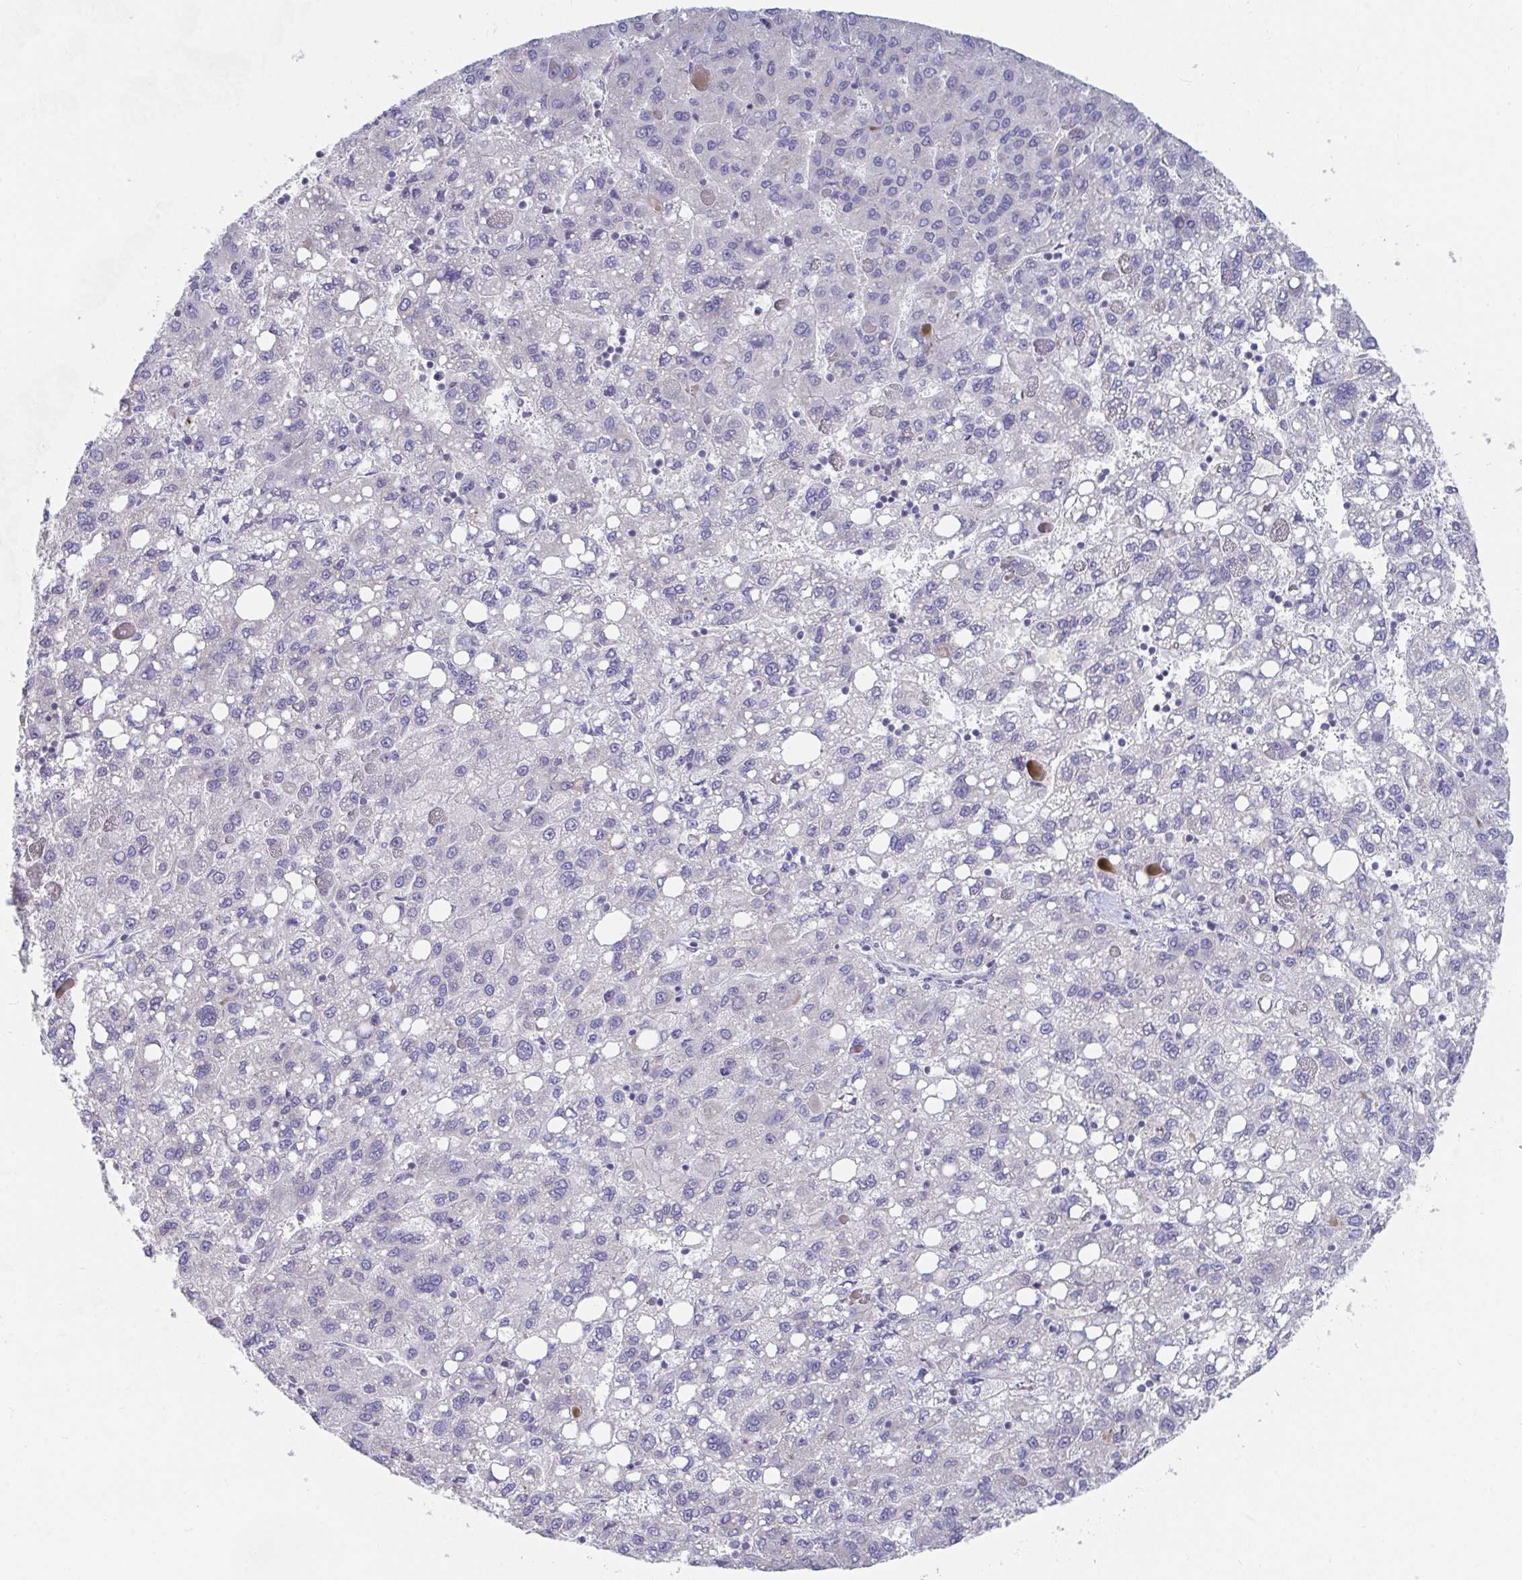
{"staining": {"intensity": "negative", "quantity": "none", "location": "none"}, "tissue": "liver cancer", "cell_type": "Tumor cells", "image_type": "cancer", "snomed": [{"axis": "morphology", "description": "Carcinoma, Hepatocellular, NOS"}, {"axis": "topography", "description": "Liver"}], "caption": "Liver cancer was stained to show a protein in brown. There is no significant staining in tumor cells. The staining is performed using DAB (3,3'-diaminobenzidine) brown chromogen with nuclei counter-stained in using hematoxylin.", "gene": "FAM156B", "patient": {"sex": "female", "age": 82}}